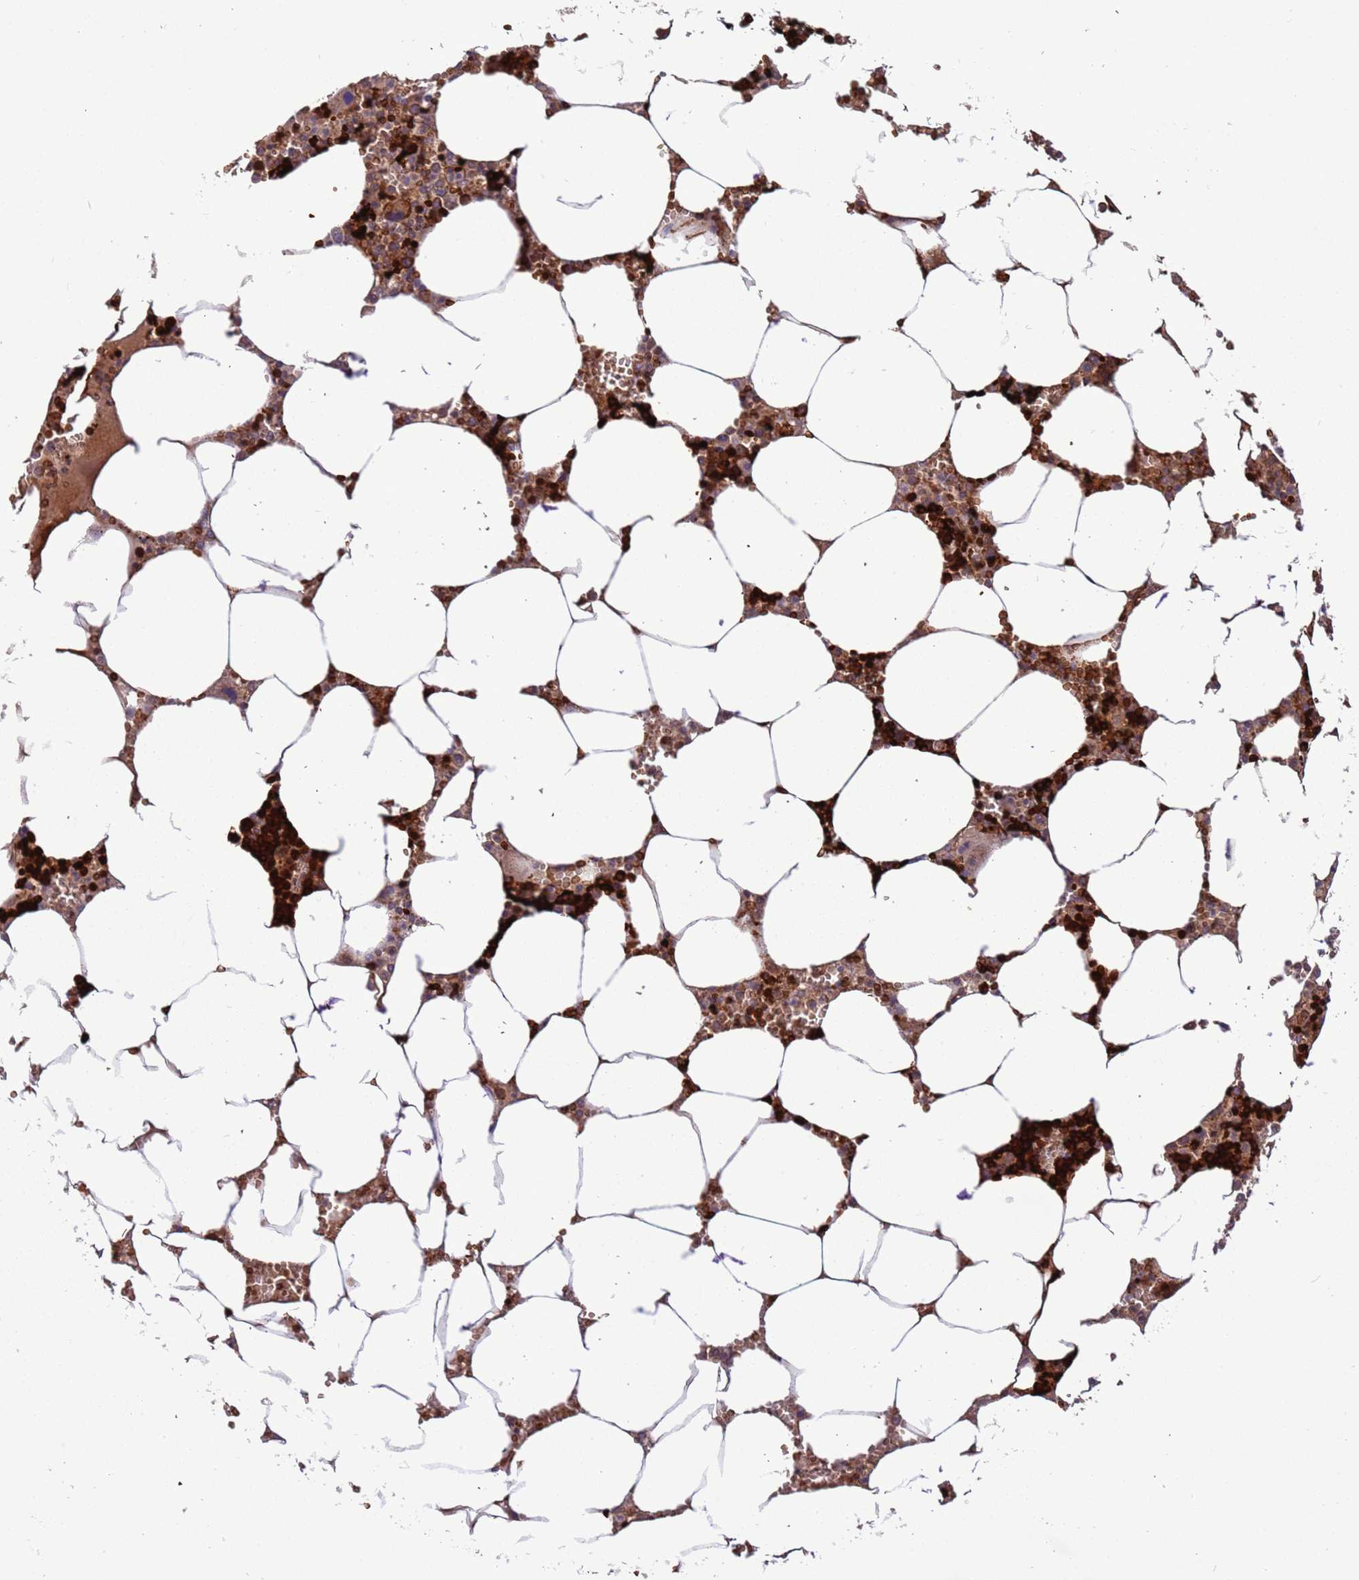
{"staining": {"intensity": "strong", "quantity": ">75%", "location": "cytoplasmic/membranous"}, "tissue": "bone marrow", "cell_type": "Hematopoietic cells", "image_type": "normal", "snomed": [{"axis": "morphology", "description": "Normal tissue, NOS"}, {"axis": "topography", "description": "Bone marrow"}], "caption": "Human bone marrow stained for a protein (brown) reveals strong cytoplasmic/membranous positive expression in approximately >75% of hematopoietic cells.", "gene": "VPS36", "patient": {"sex": "male", "age": 70}}